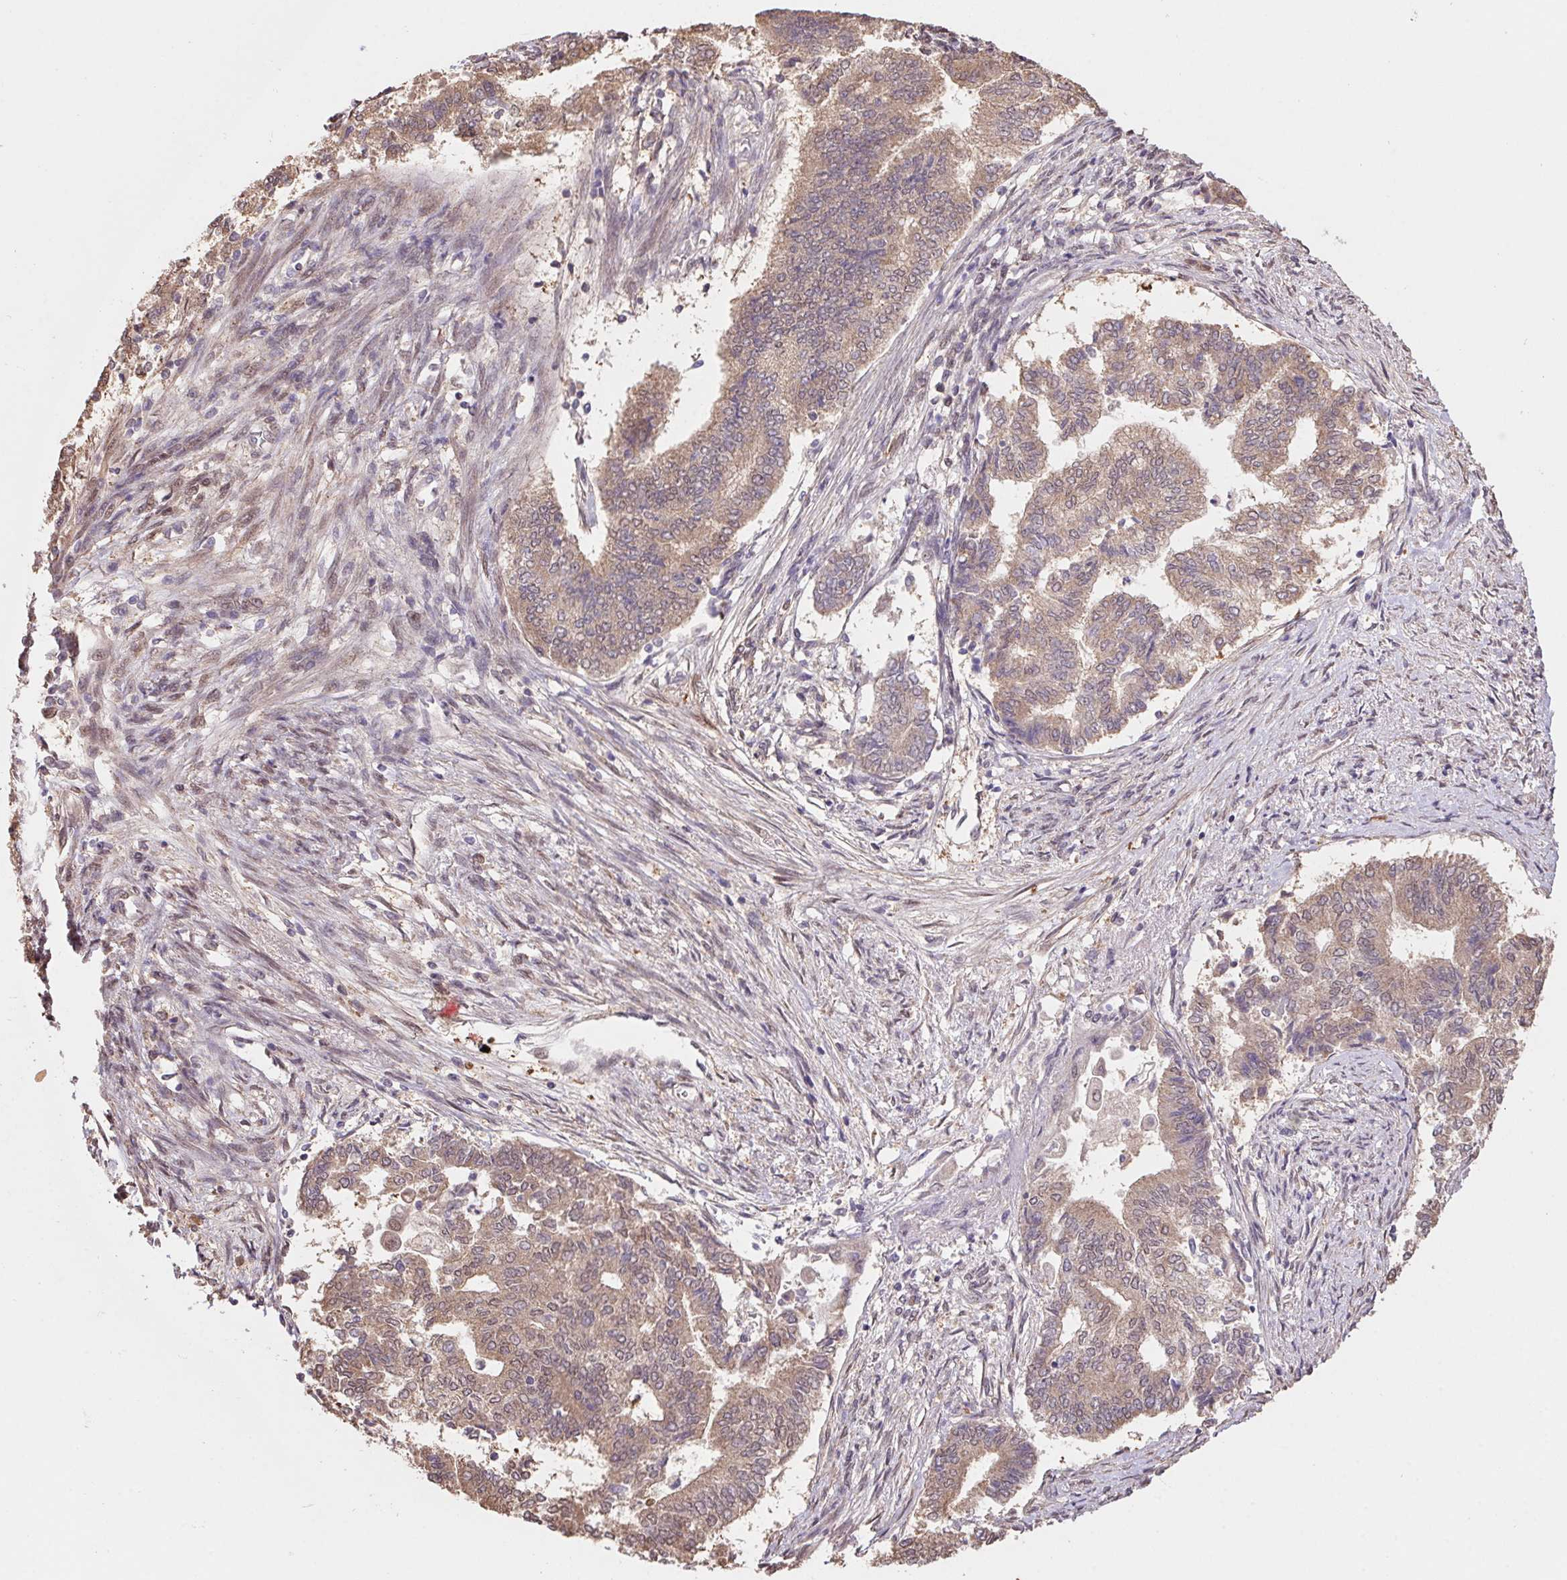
{"staining": {"intensity": "weak", "quantity": ">75%", "location": "cytoplasmic/membranous,nuclear"}, "tissue": "endometrial cancer", "cell_type": "Tumor cells", "image_type": "cancer", "snomed": [{"axis": "morphology", "description": "Adenocarcinoma, NOS"}, {"axis": "topography", "description": "Endometrium"}], "caption": "Immunohistochemistry (IHC) (DAB) staining of human endometrial cancer demonstrates weak cytoplasmic/membranous and nuclear protein expression in approximately >75% of tumor cells.", "gene": "CUTA", "patient": {"sex": "female", "age": 65}}